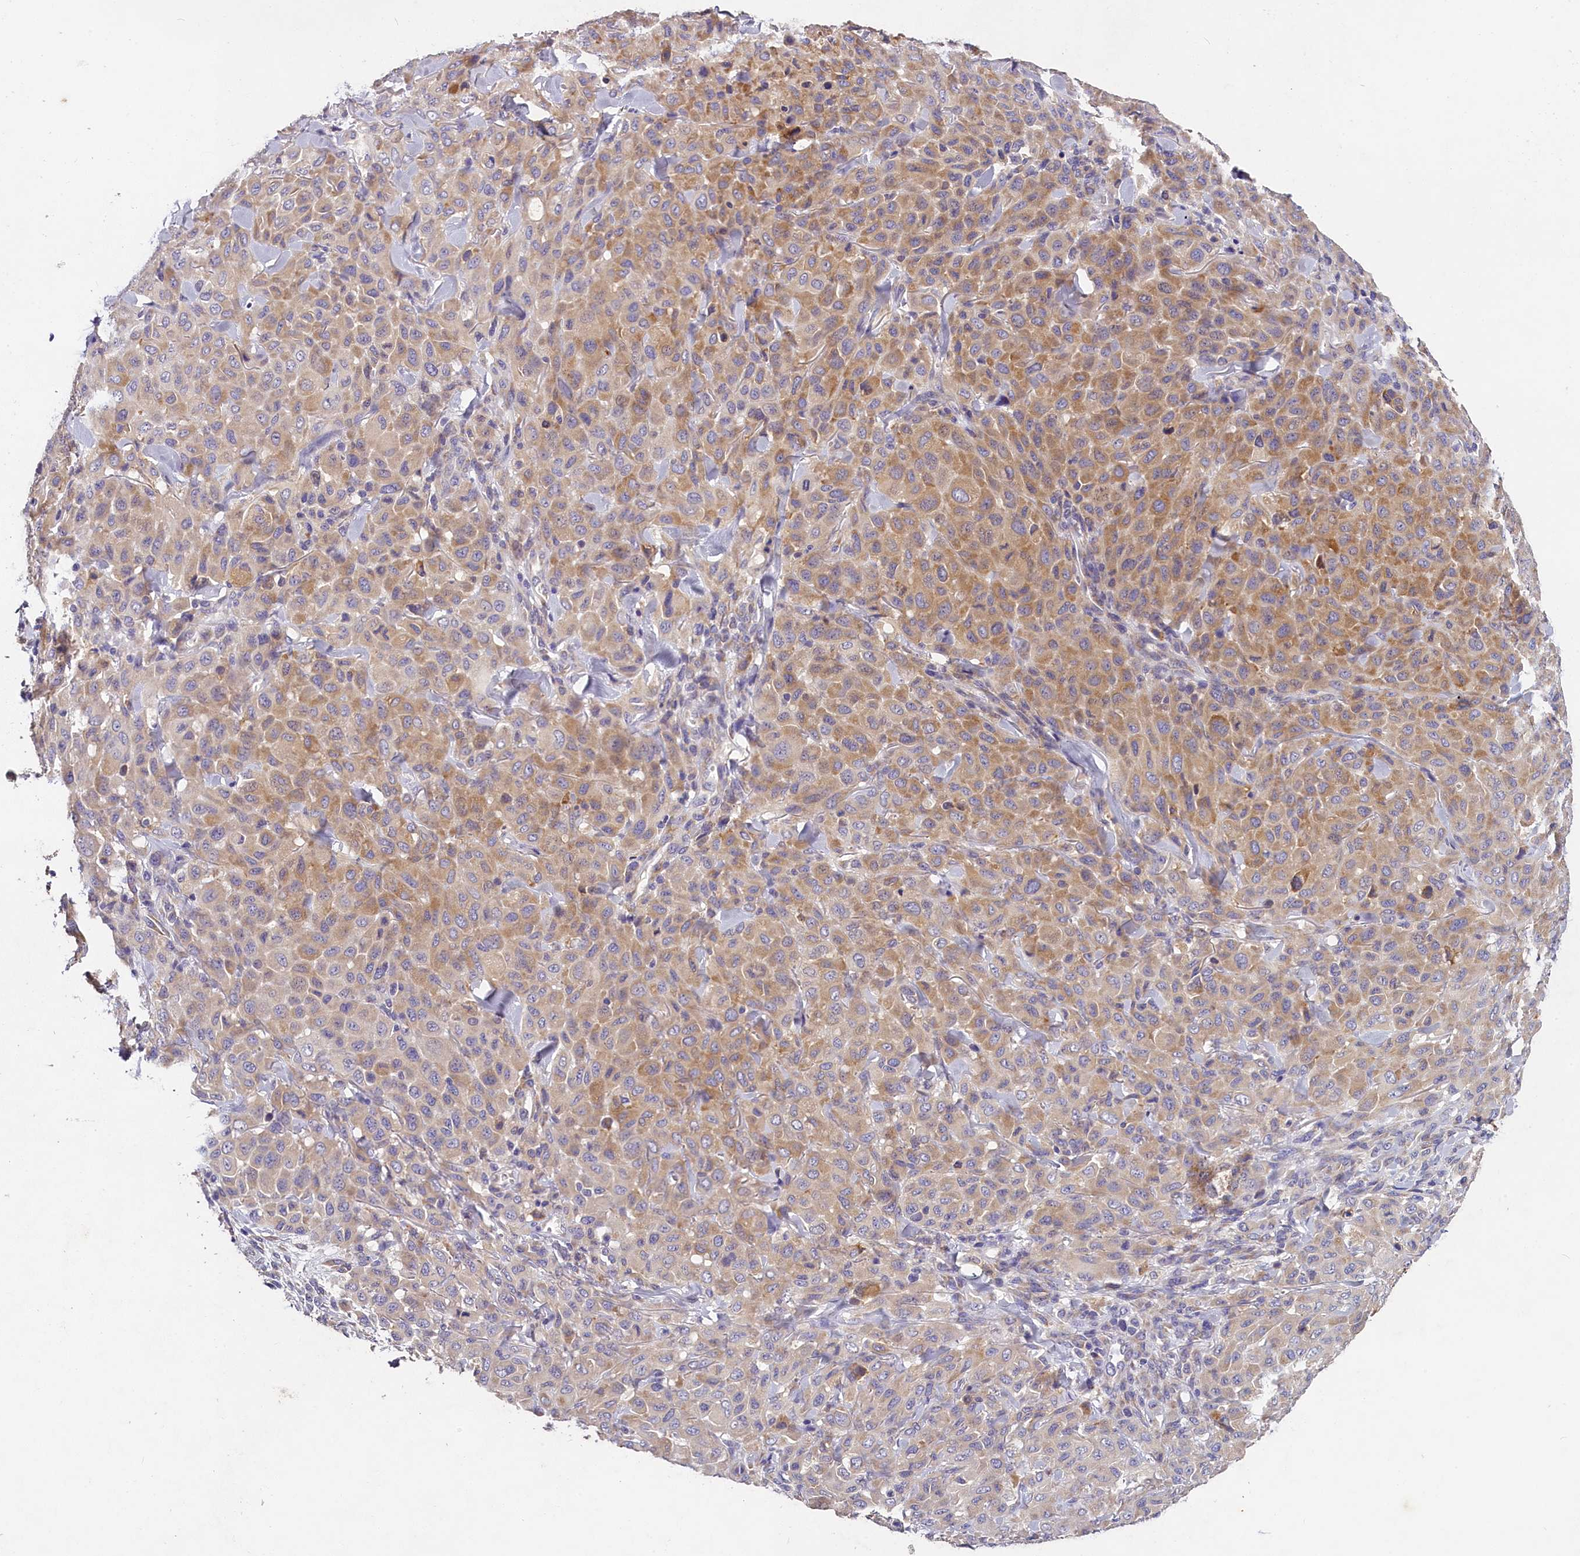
{"staining": {"intensity": "moderate", "quantity": "25%-75%", "location": "cytoplasmic/membranous"}, "tissue": "melanoma", "cell_type": "Tumor cells", "image_type": "cancer", "snomed": [{"axis": "morphology", "description": "Malignant melanoma, Metastatic site"}, {"axis": "topography", "description": "Skin"}], "caption": "Immunohistochemical staining of malignant melanoma (metastatic site) exhibits medium levels of moderate cytoplasmic/membranous staining in approximately 25%-75% of tumor cells.", "gene": "ST7L", "patient": {"sex": "female", "age": 81}}